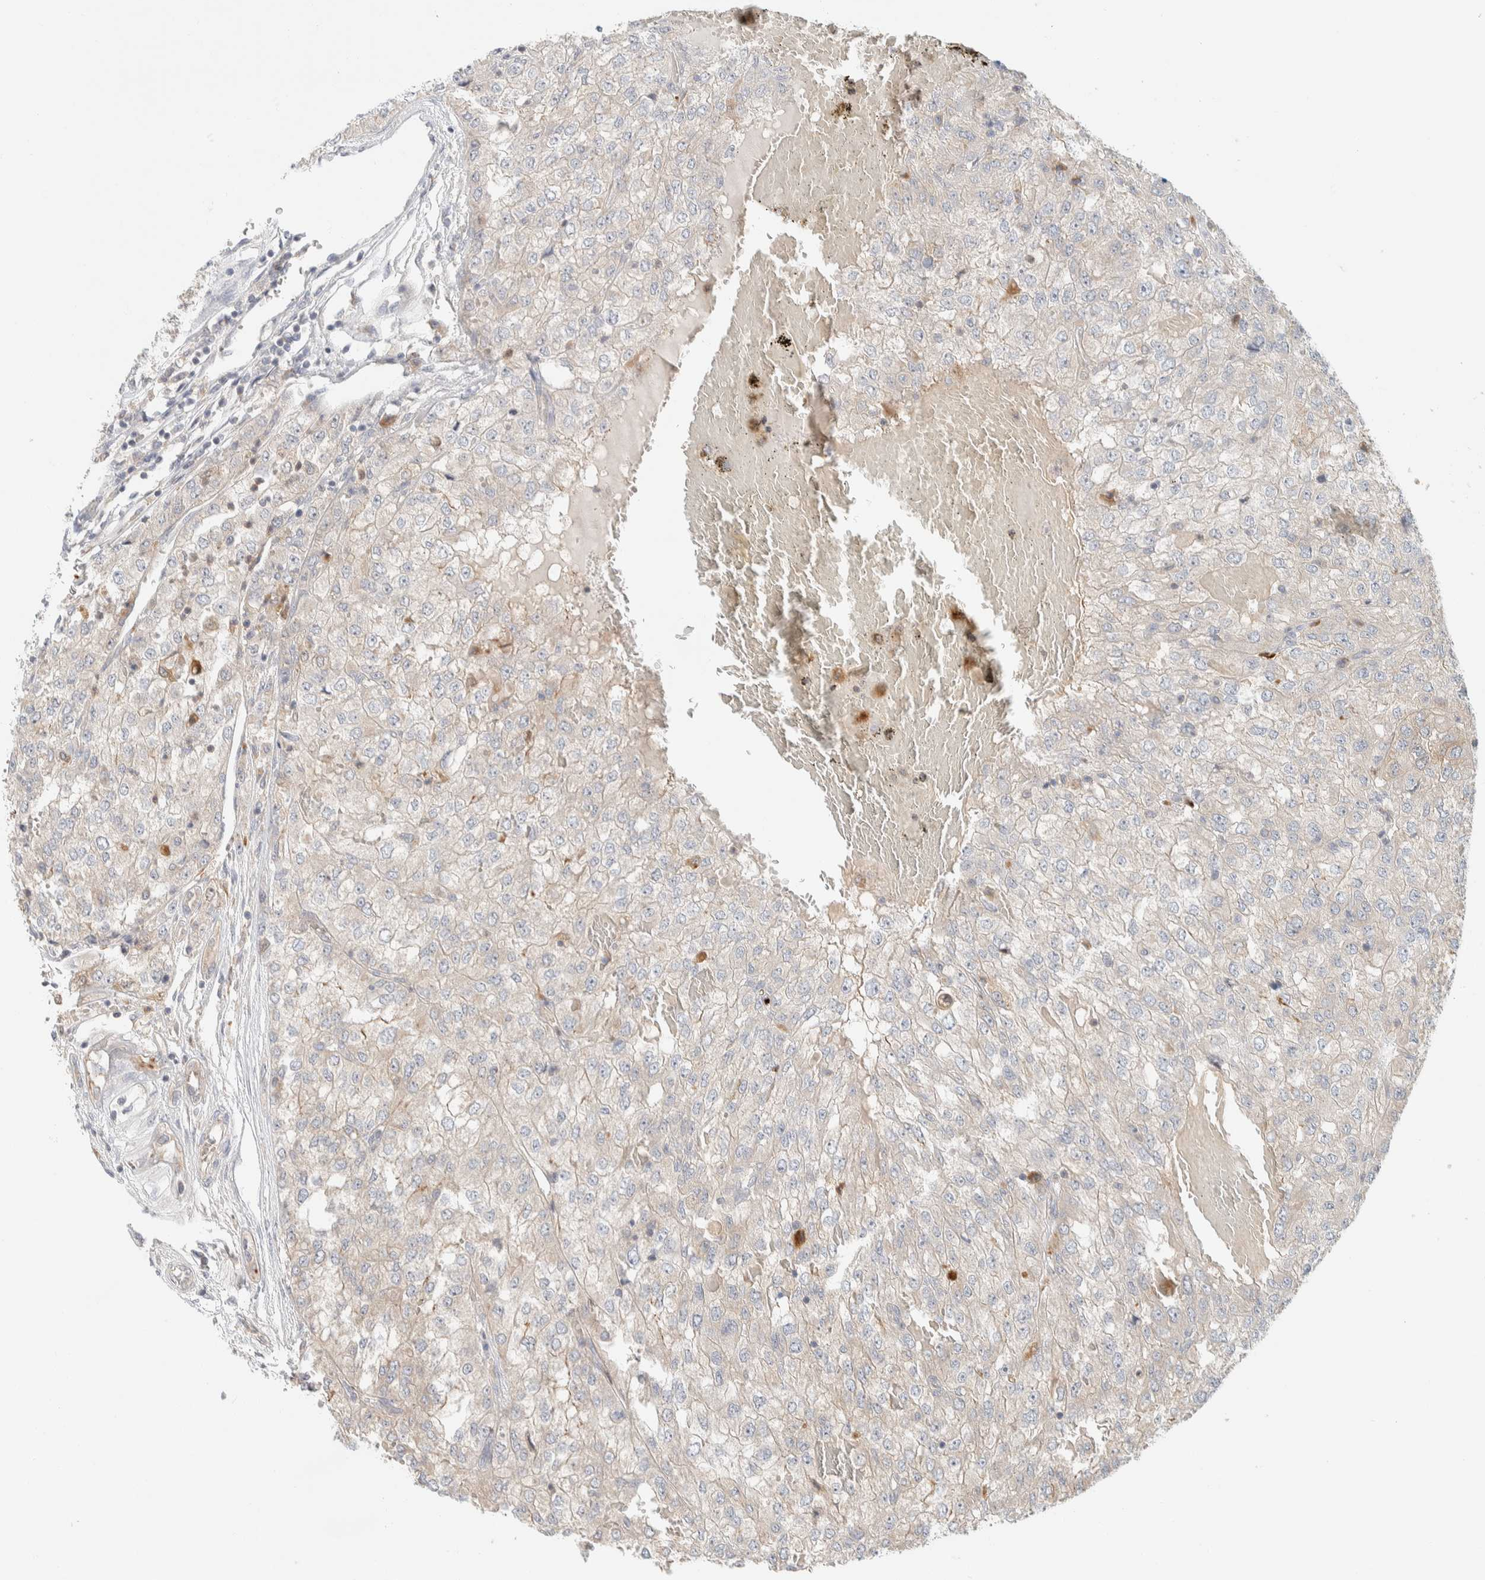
{"staining": {"intensity": "negative", "quantity": "none", "location": "none"}, "tissue": "renal cancer", "cell_type": "Tumor cells", "image_type": "cancer", "snomed": [{"axis": "morphology", "description": "Adenocarcinoma, NOS"}, {"axis": "topography", "description": "Kidney"}], "caption": "The immunohistochemistry (IHC) histopathology image has no significant positivity in tumor cells of adenocarcinoma (renal) tissue.", "gene": "GCLM", "patient": {"sex": "female", "age": 54}}